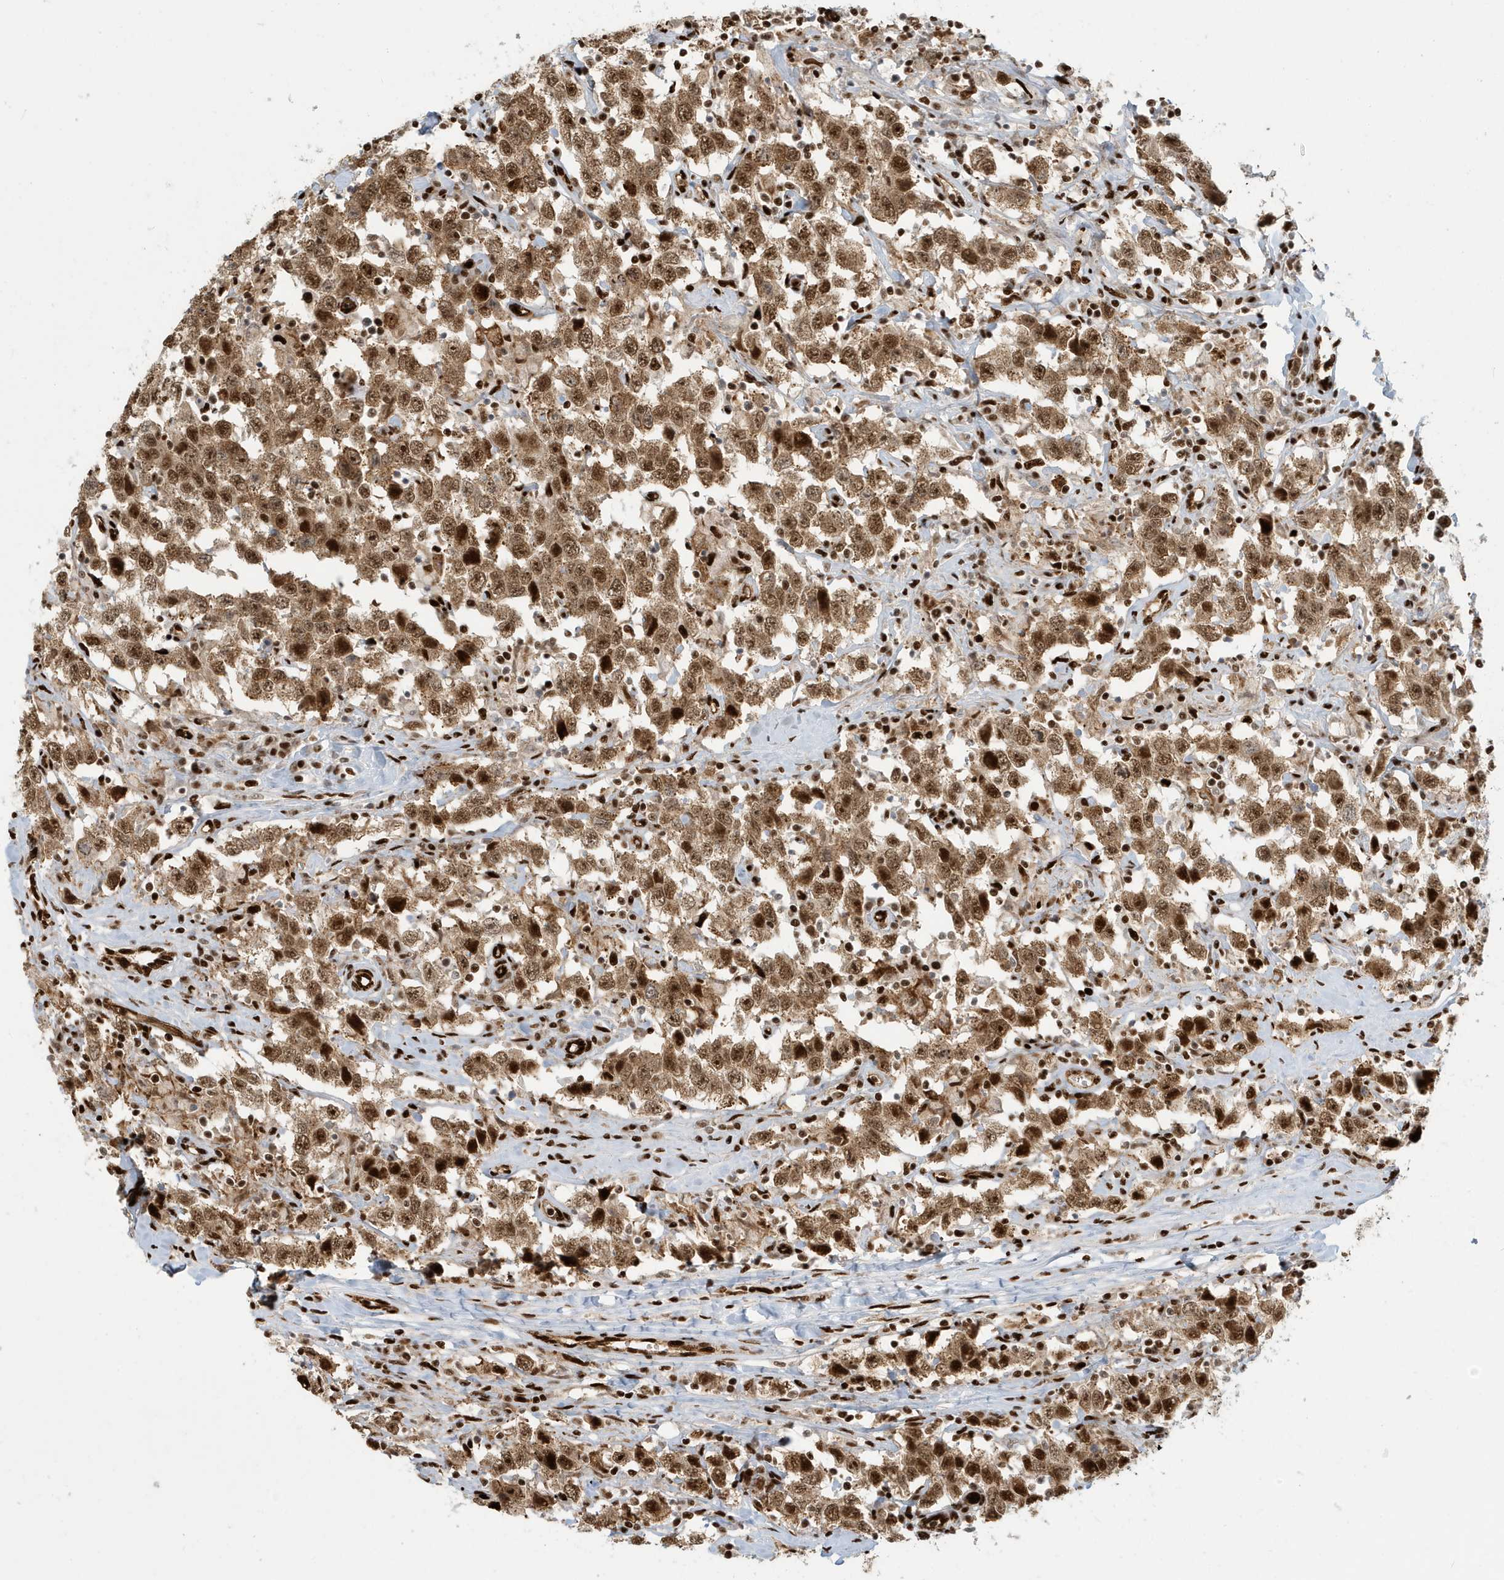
{"staining": {"intensity": "moderate", "quantity": ">75%", "location": "cytoplasmic/membranous,nuclear"}, "tissue": "testis cancer", "cell_type": "Tumor cells", "image_type": "cancer", "snomed": [{"axis": "morphology", "description": "Seminoma, NOS"}, {"axis": "topography", "description": "Testis"}], "caption": "Protein staining of testis seminoma tissue shows moderate cytoplasmic/membranous and nuclear expression in approximately >75% of tumor cells. (brown staining indicates protein expression, while blue staining denotes nuclei).", "gene": "CKS2", "patient": {"sex": "male", "age": 41}}